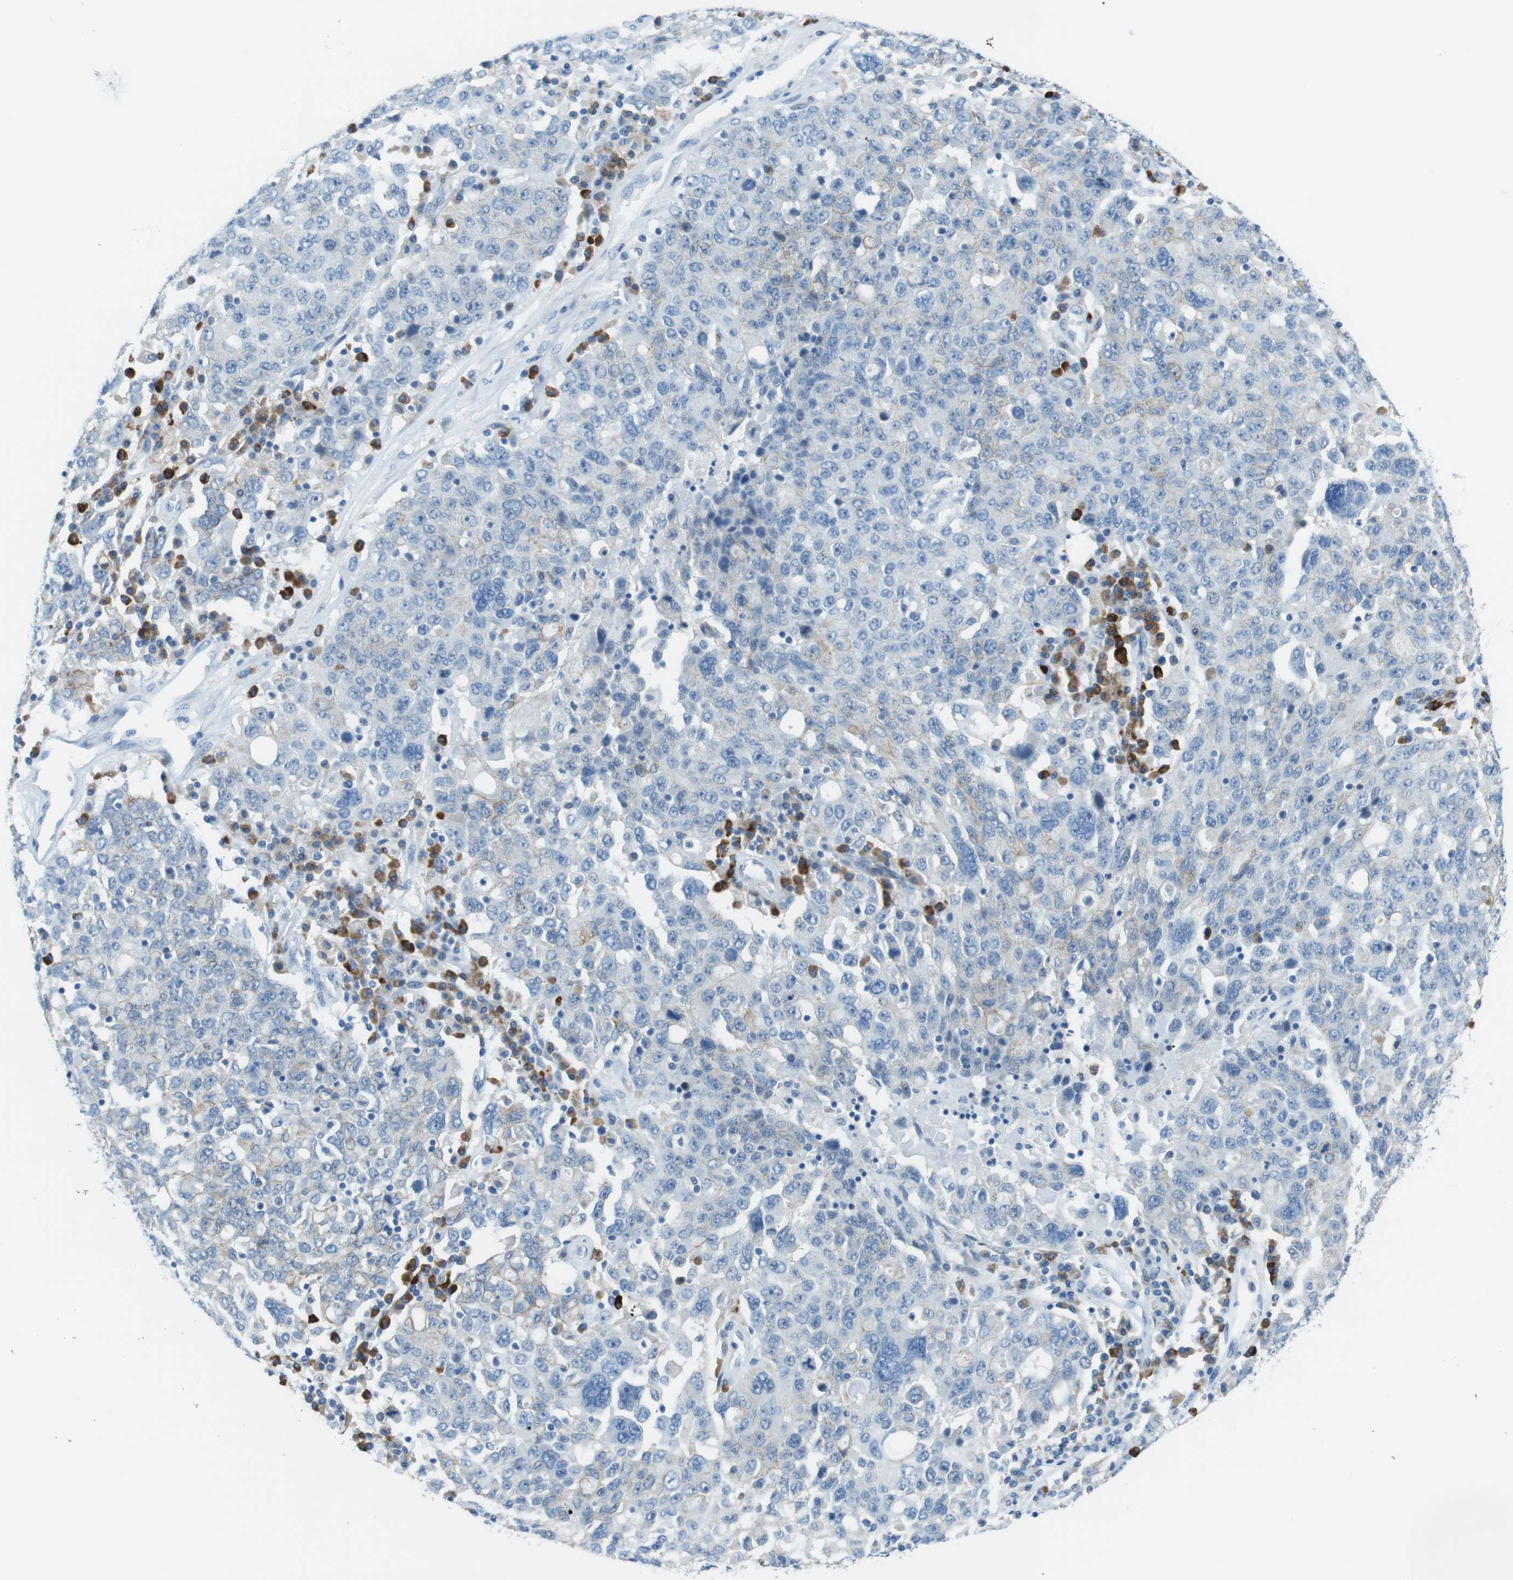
{"staining": {"intensity": "weak", "quantity": "<25%", "location": "cytoplasmic/membranous"}, "tissue": "ovarian cancer", "cell_type": "Tumor cells", "image_type": "cancer", "snomed": [{"axis": "morphology", "description": "Carcinoma, endometroid"}, {"axis": "topography", "description": "Ovary"}], "caption": "This is an immunohistochemistry (IHC) photomicrograph of human ovarian endometroid carcinoma. There is no positivity in tumor cells.", "gene": "CLMN", "patient": {"sex": "female", "age": 62}}